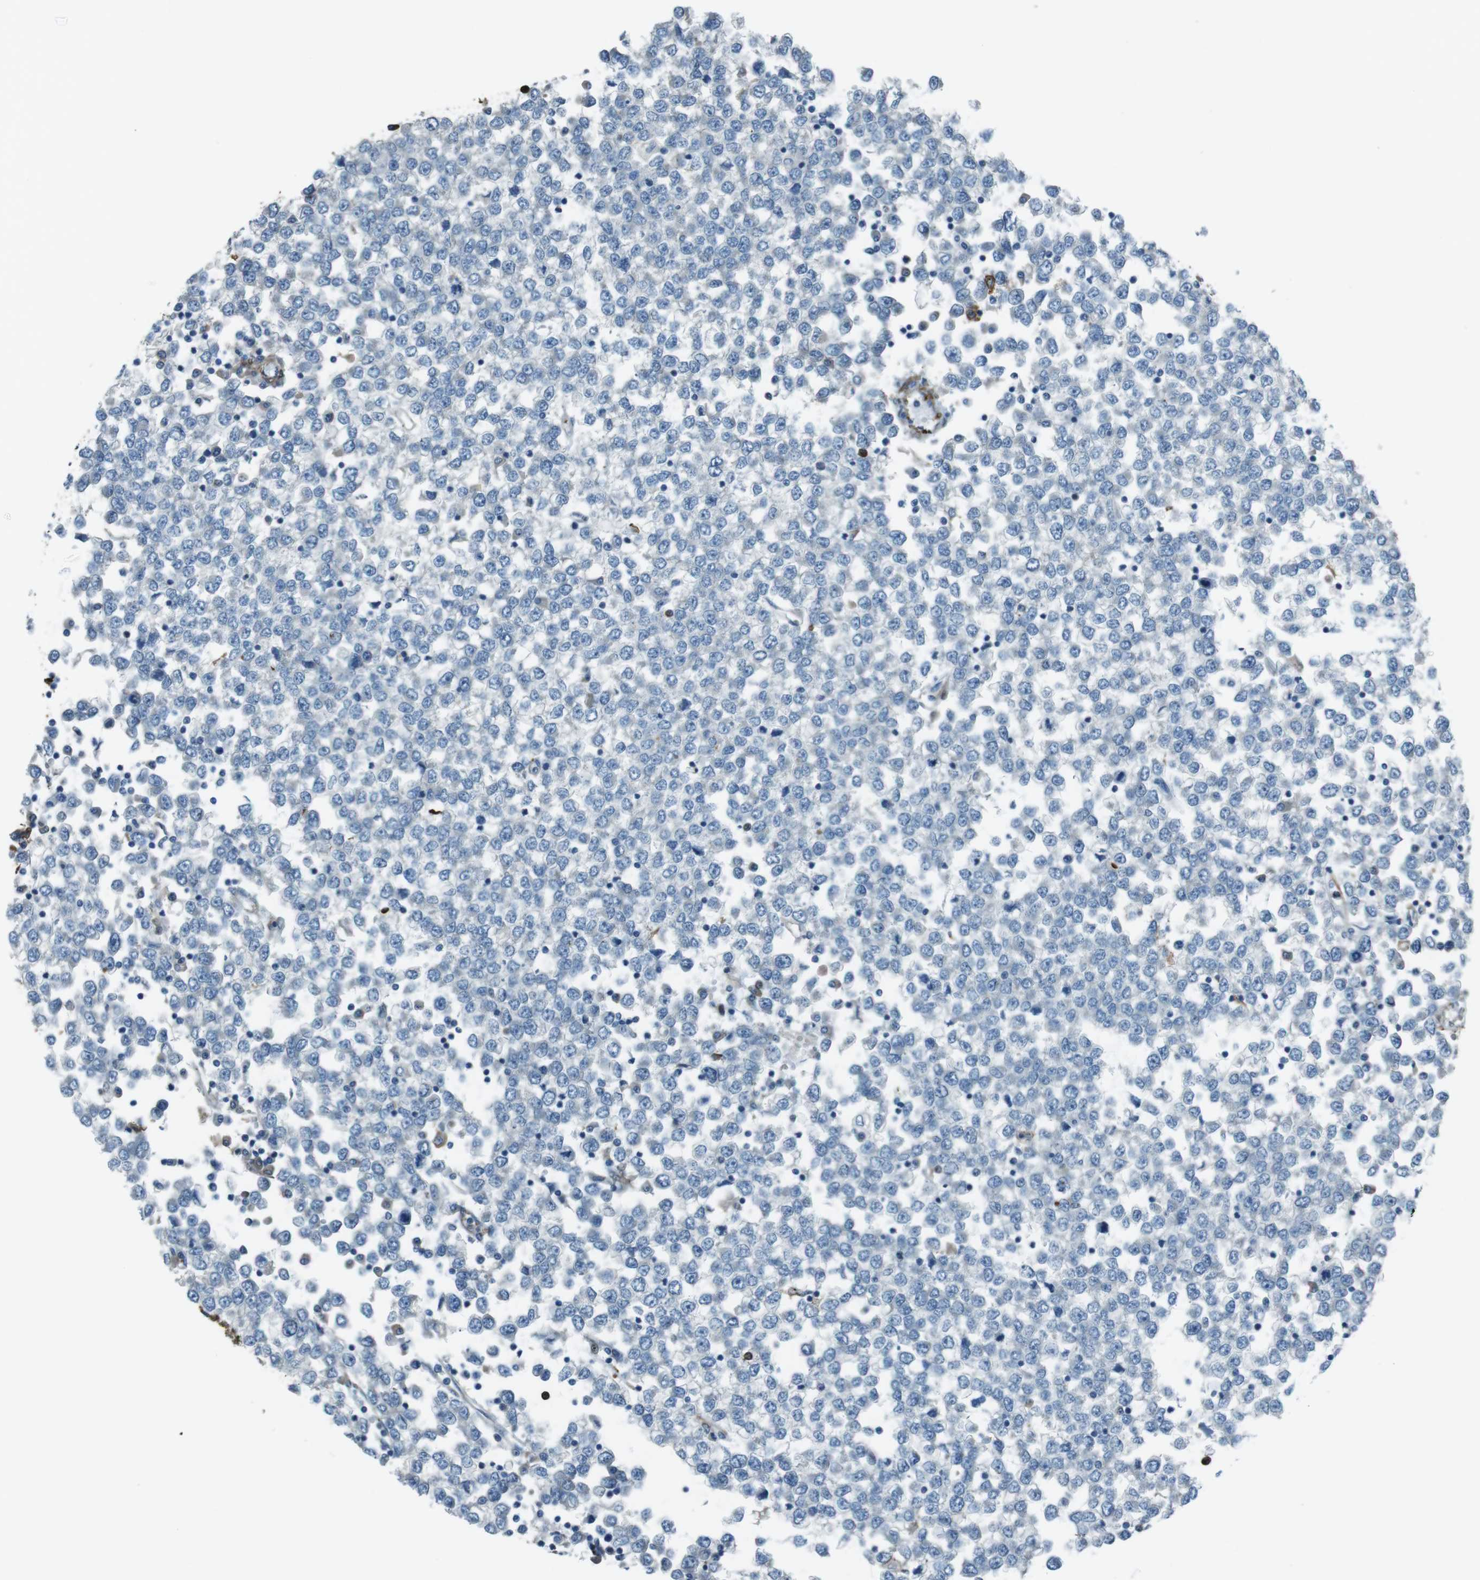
{"staining": {"intensity": "negative", "quantity": "none", "location": "none"}, "tissue": "testis cancer", "cell_type": "Tumor cells", "image_type": "cancer", "snomed": [{"axis": "morphology", "description": "Seminoma, NOS"}, {"axis": "topography", "description": "Testis"}], "caption": "Immunohistochemical staining of testis cancer reveals no significant expression in tumor cells.", "gene": "SFT2D1", "patient": {"sex": "male", "age": 65}}